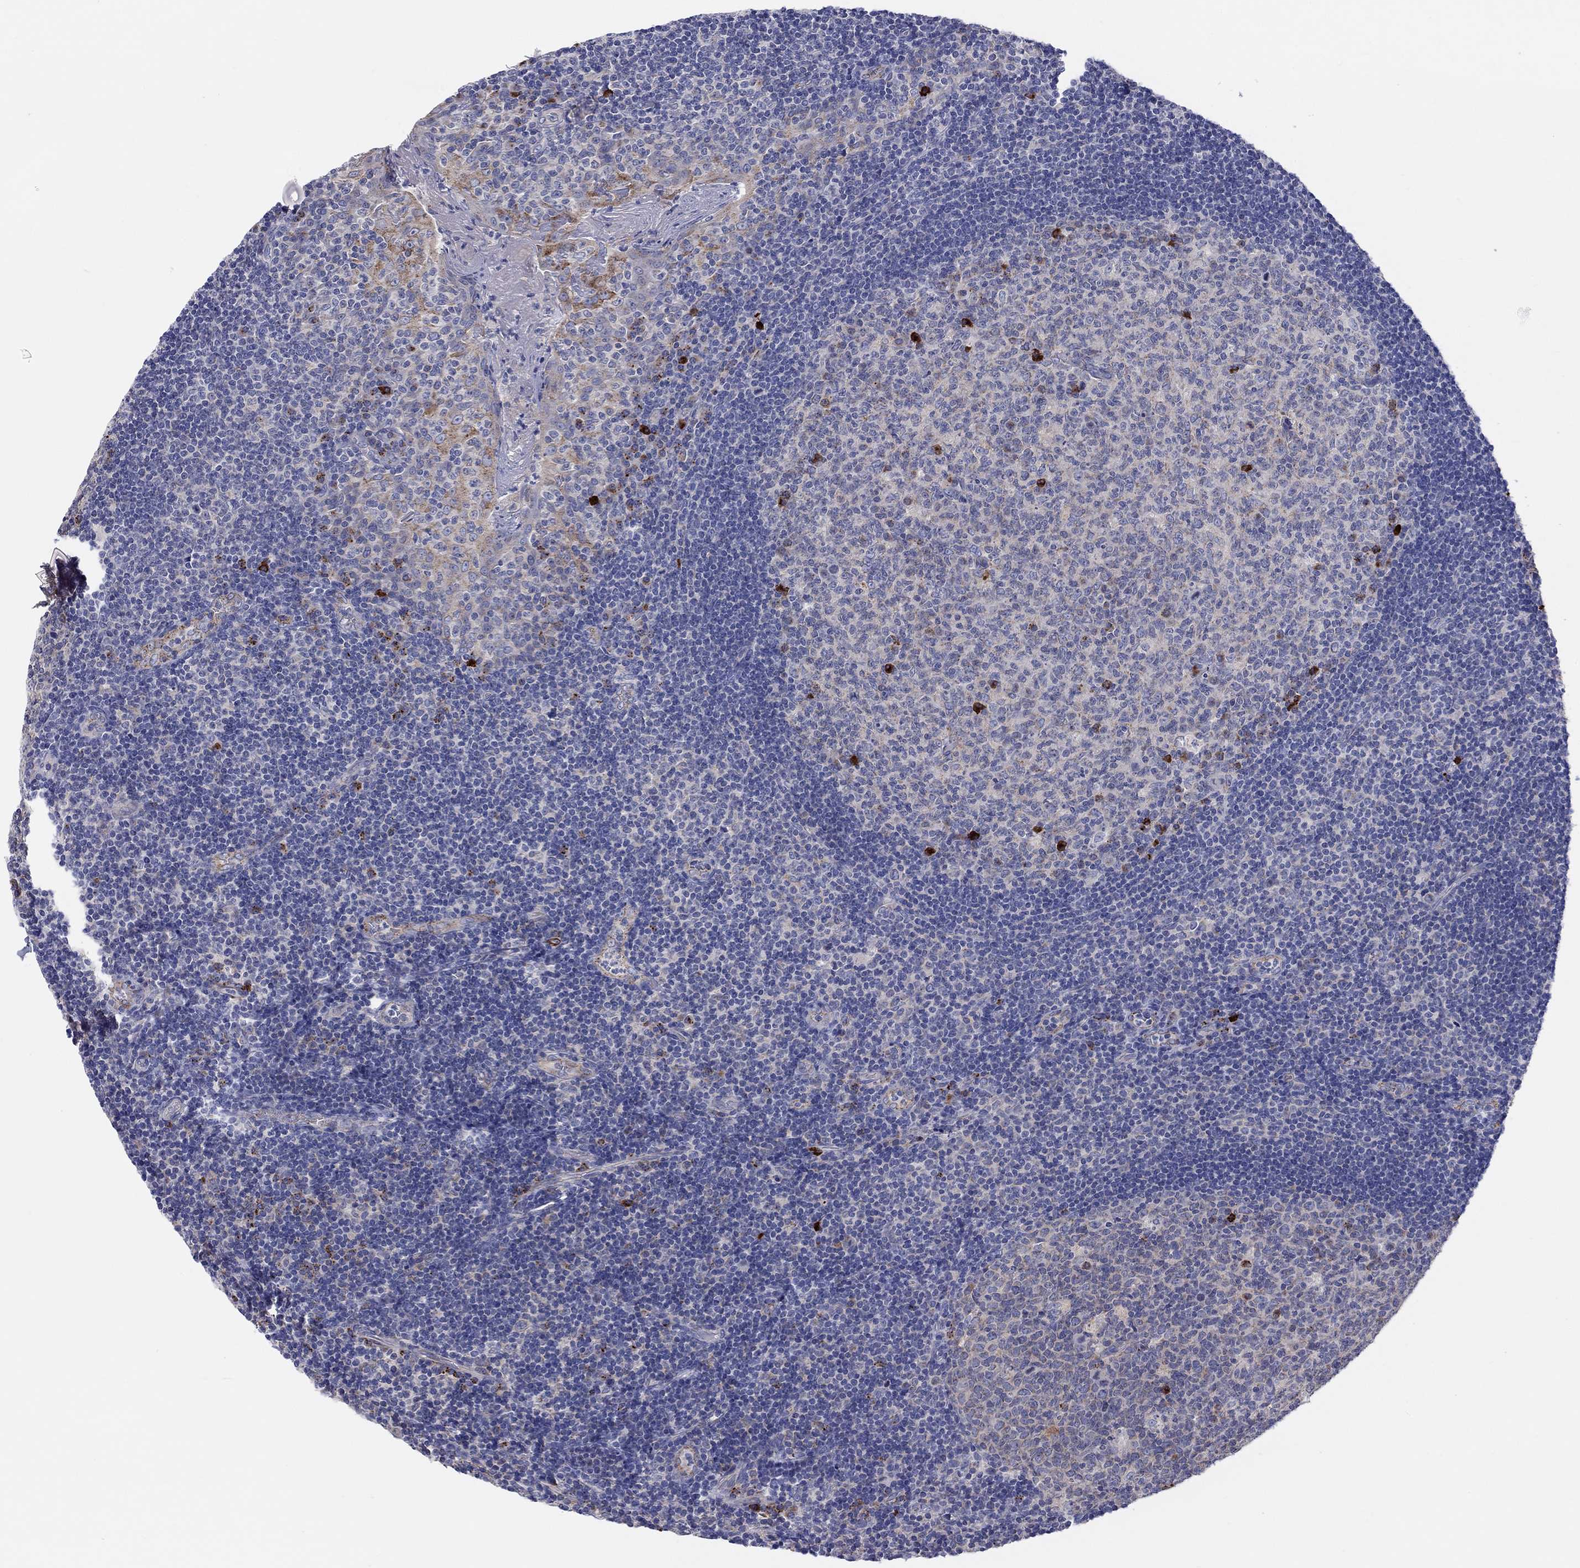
{"staining": {"intensity": "strong", "quantity": "<25%", "location": "cytoplasmic/membranous"}, "tissue": "tonsil", "cell_type": "Germinal center cells", "image_type": "normal", "snomed": [{"axis": "morphology", "description": "Normal tissue, NOS"}, {"axis": "topography", "description": "Tonsil"}], "caption": "This is a micrograph of immunohistochemistry staining of unremarkable tonsil, which shows strong positivity in the cytoplasmic/membranous of germinal center cells.", "gene": "BCO2", "patient": {"sex": "female", "age": 13}}